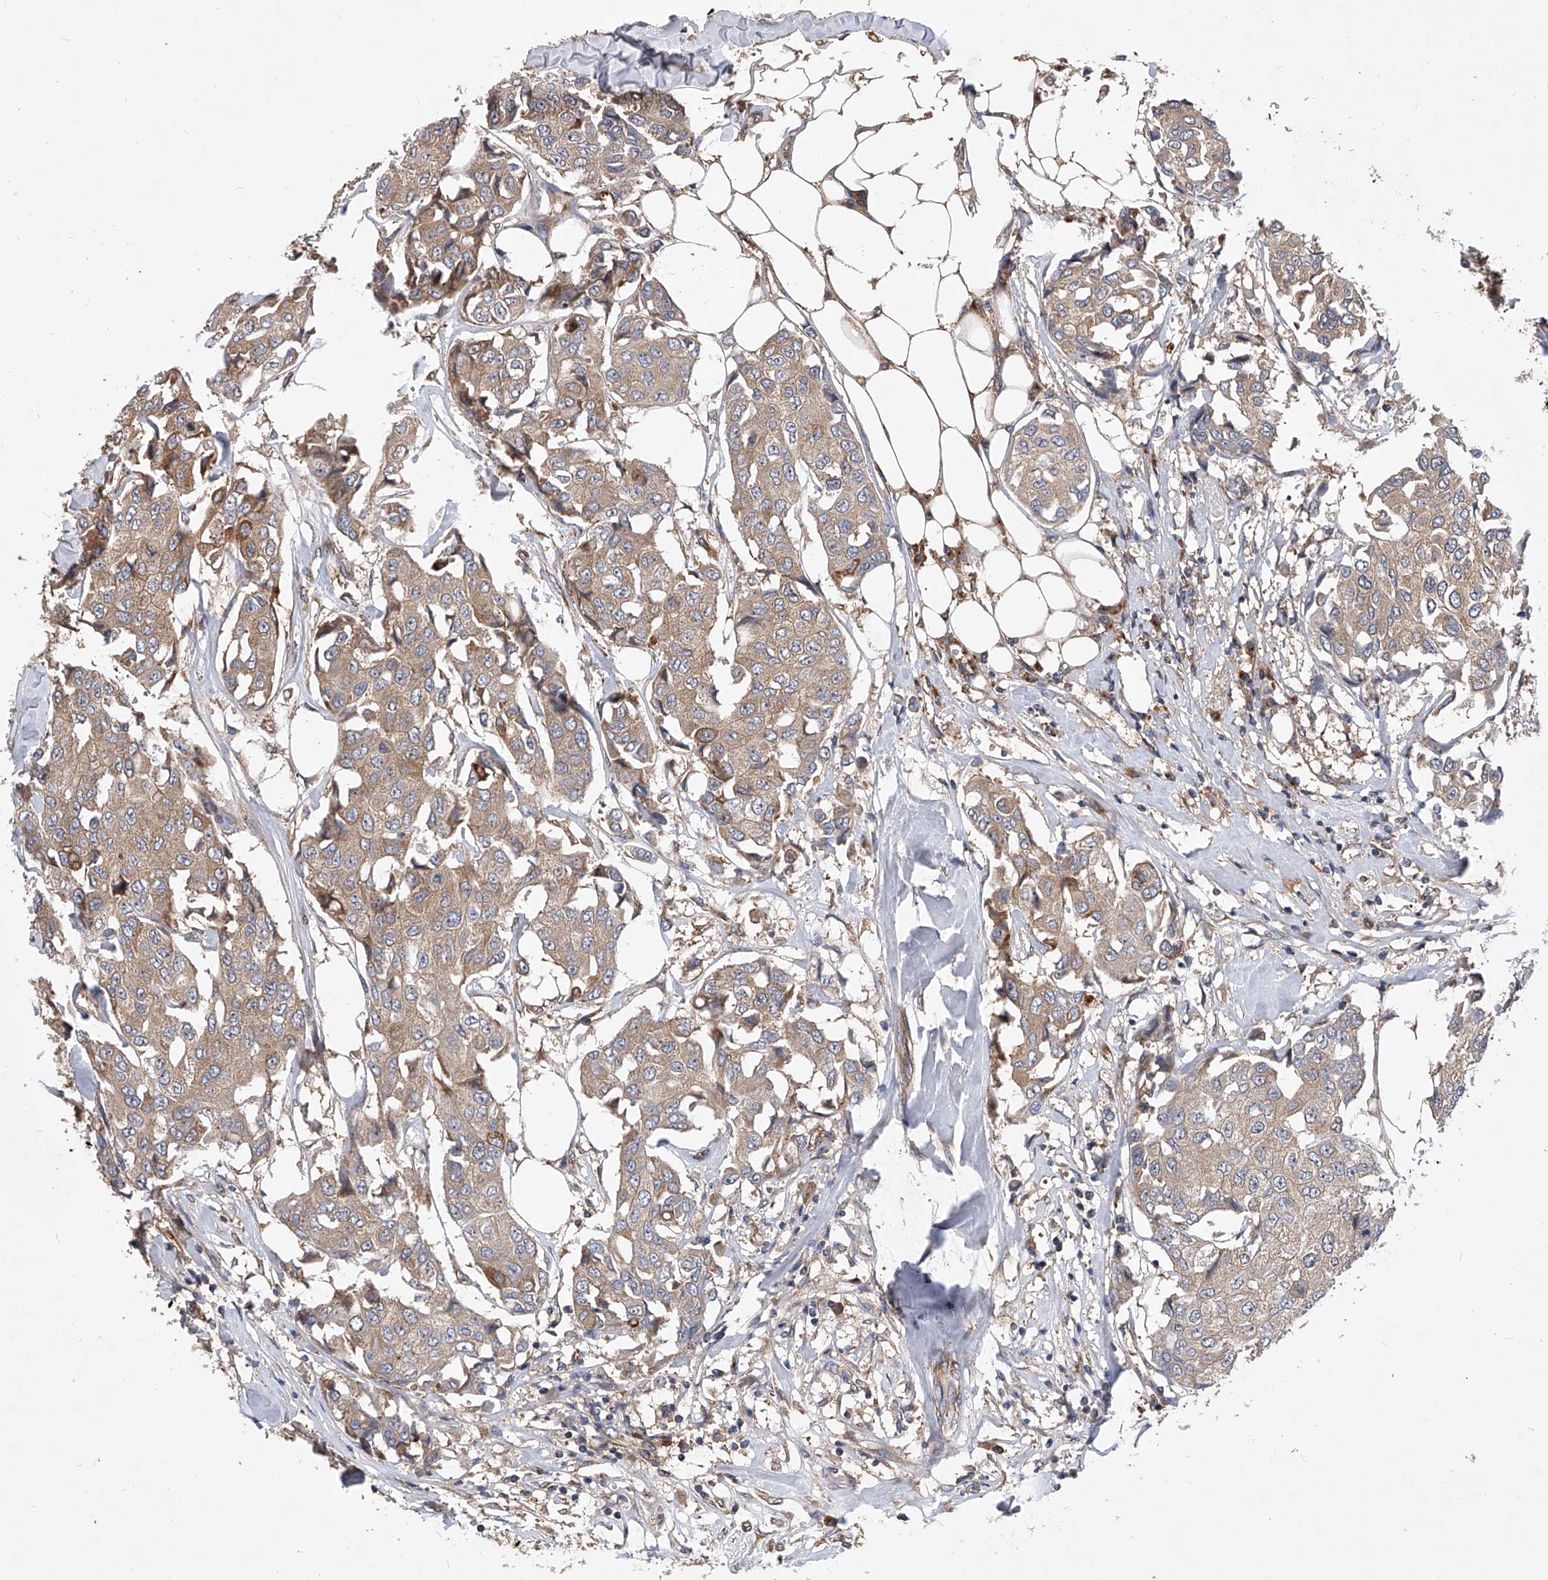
{"staining": {"intensity": "moderate", "quantity": ">75%", "location": "cytoplasmic/membranous"}, "tissue": "breast cancer", "cell_type": "Tumor cells", "image_type": "cancer", "snomed": [{"axis": "morphology", "description": "Duct carcinoma"}, {"axis": "topography", "description": "Breast"}], "caption": "The immunohistochemical stain highlights moderate cytoplasmic/membranous staining in tumor cells of breast intraductal carcinoma tissue. The protein is stained brown, and the nuclei are stained in blue (DAB IHC with brightfield microscopy, high magnification).", "gene": "CFAP410", "patient": {"sex": "female", "age": 80}}